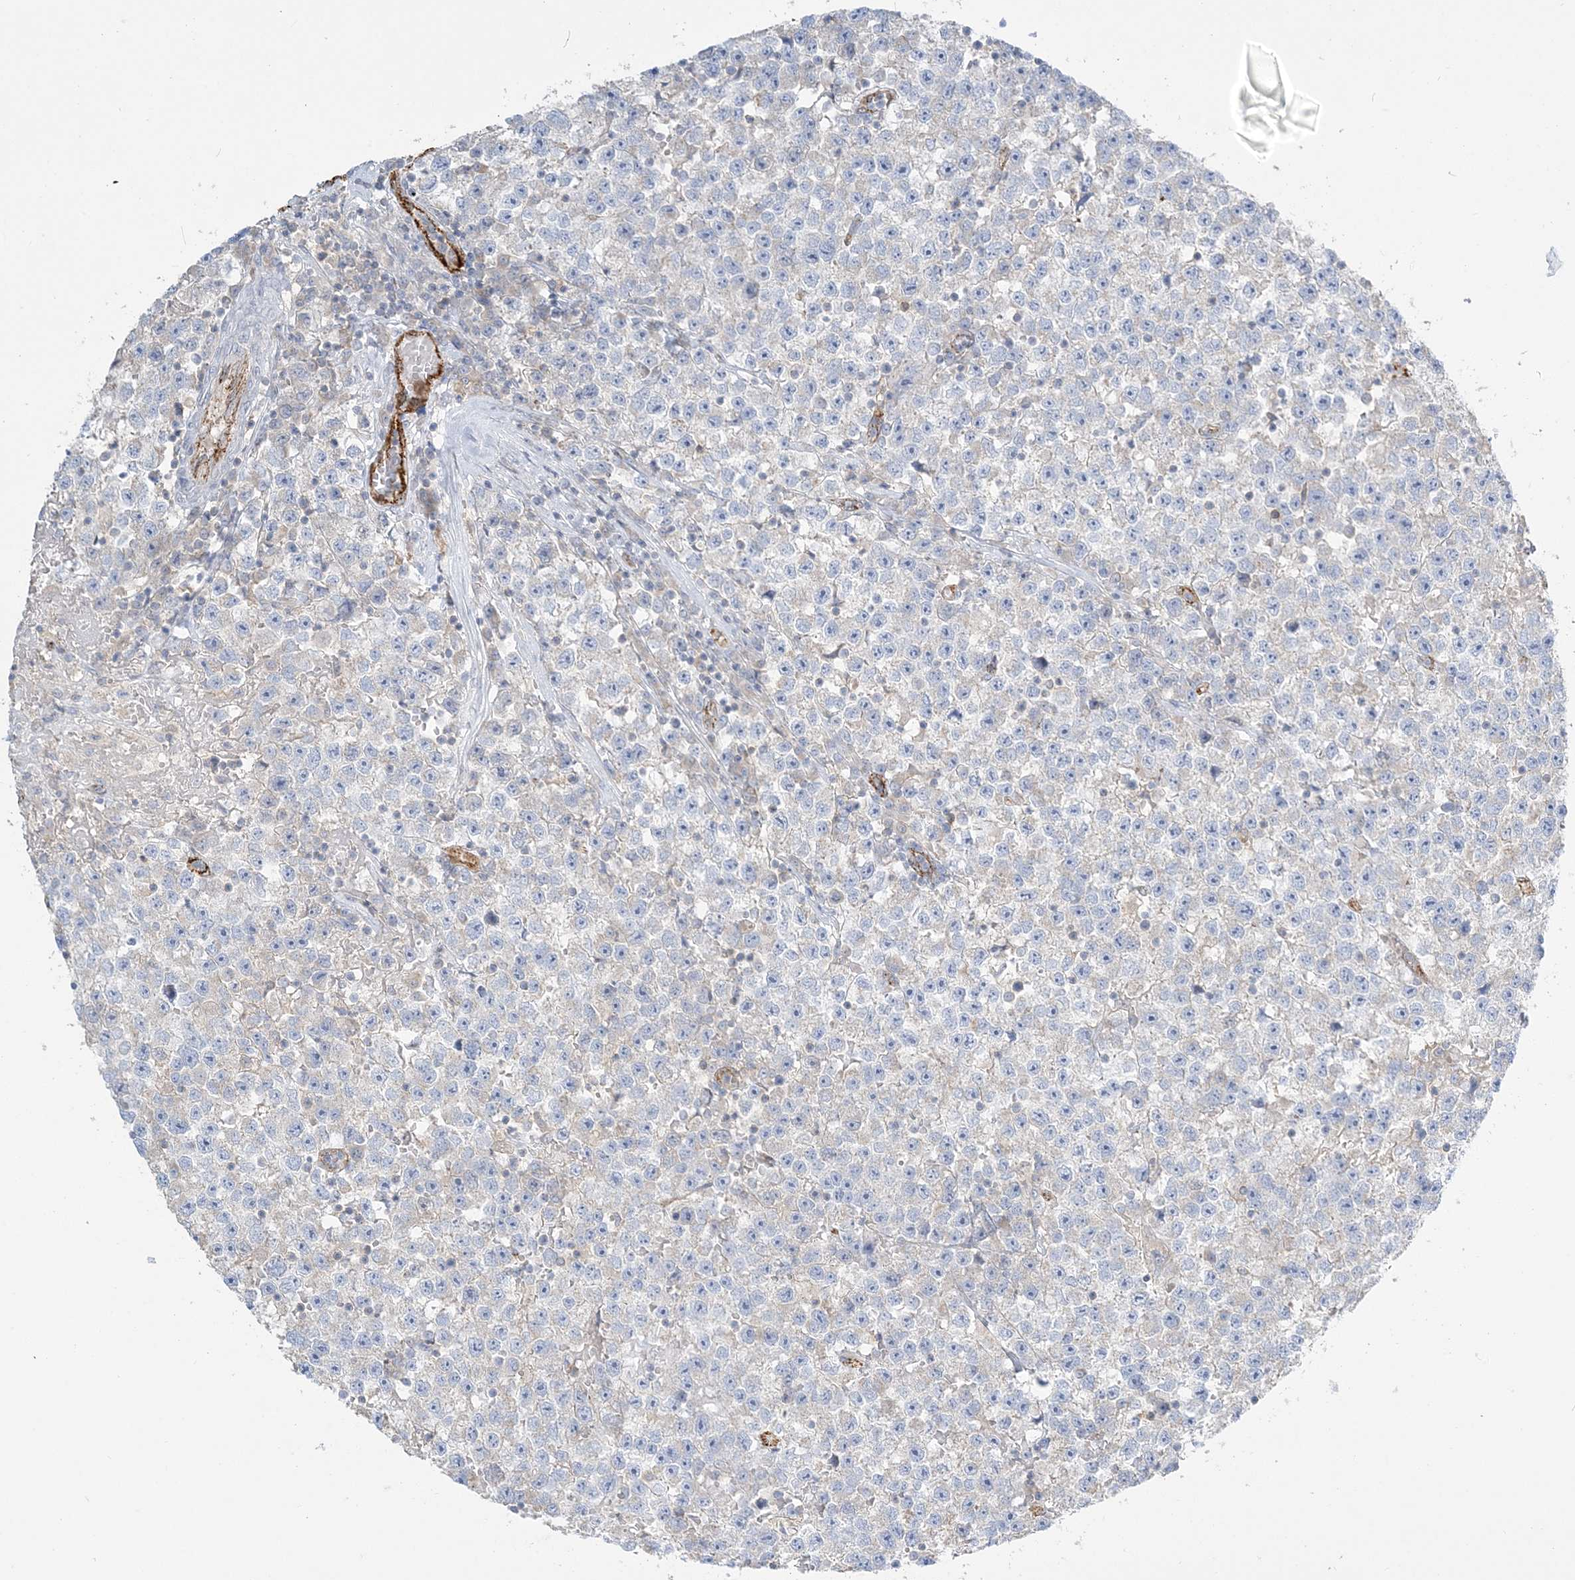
{"staining": {"intensity": "negative", "quantity": "none", "location": "none"}, "tissue": "testis cancer", "cell_type": "Tumor cells", "image_type": "cancer", "snomed": [{"axis": "morphology", "description": "Seminoma, NOS"}, {"axis": "topography", "description": "Testis"}], "caption": "IHC micrograph of human testis cancer (seminoma) stained for a protein (brown), which reveals no expression in tumor cells. (Immunohistochemistry, brightfield microscopy, high magnification).", "gene": "INPP1", "patient": {"sex": "male", "age": 22}}